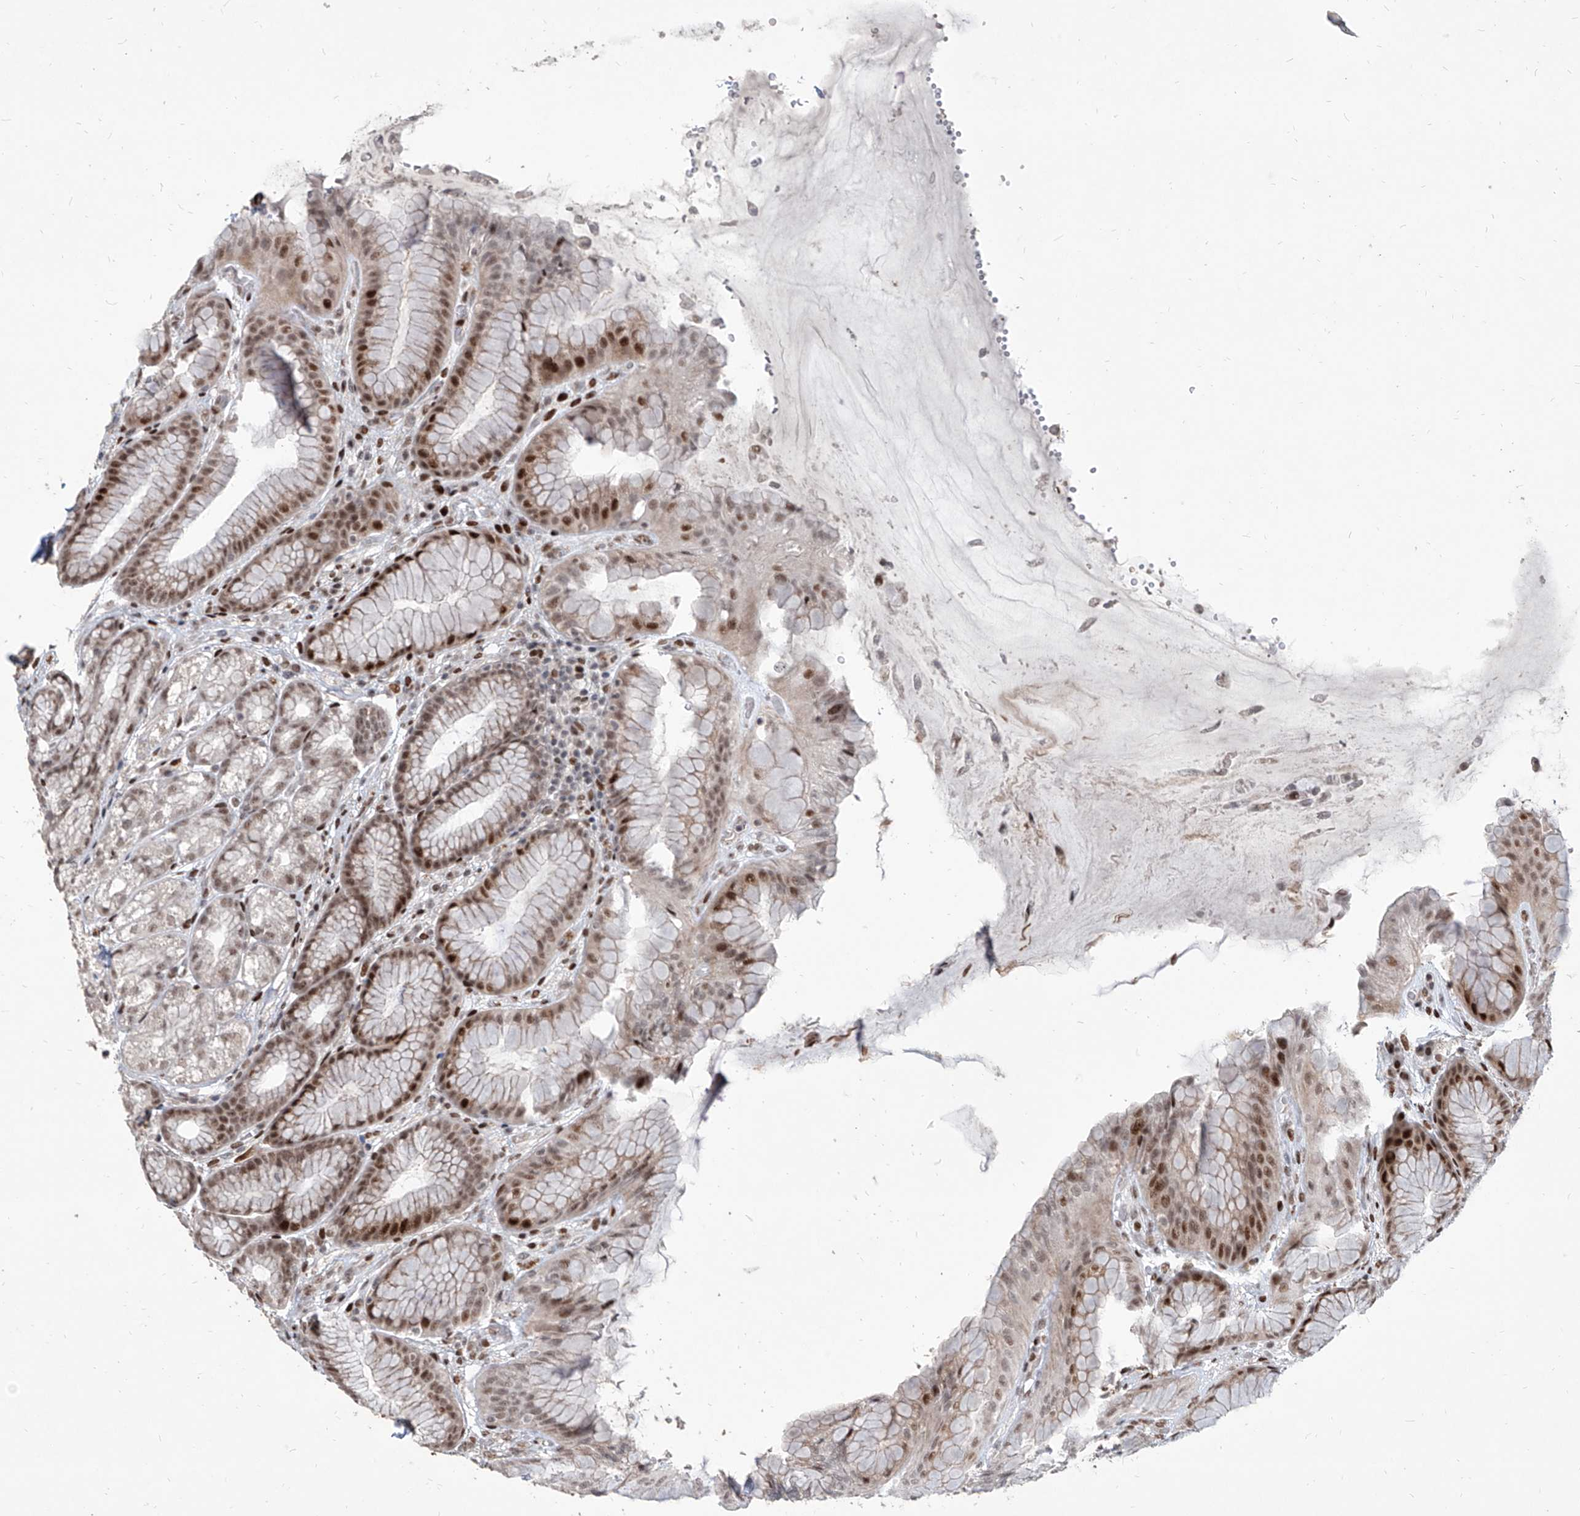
{"staining": {"intensity": "moderate", "quantity": "25%-75%", "location": "nuclear"}, "tissue": "stomach", "cell_type": "Glandular cells", "image_type": "normal", "snomed": [{"axis": "morphology", "description": "Normal tissue, NOS"}, {"axis": "topography", "description": "Stomach"}], "caption": "Protein analysis of unremarkable stomach displays moderate nuclear expression in about 25%-75% of glandular cells.", "gene": "IRF2", "patient": {"sex": "male", "age": 57}}